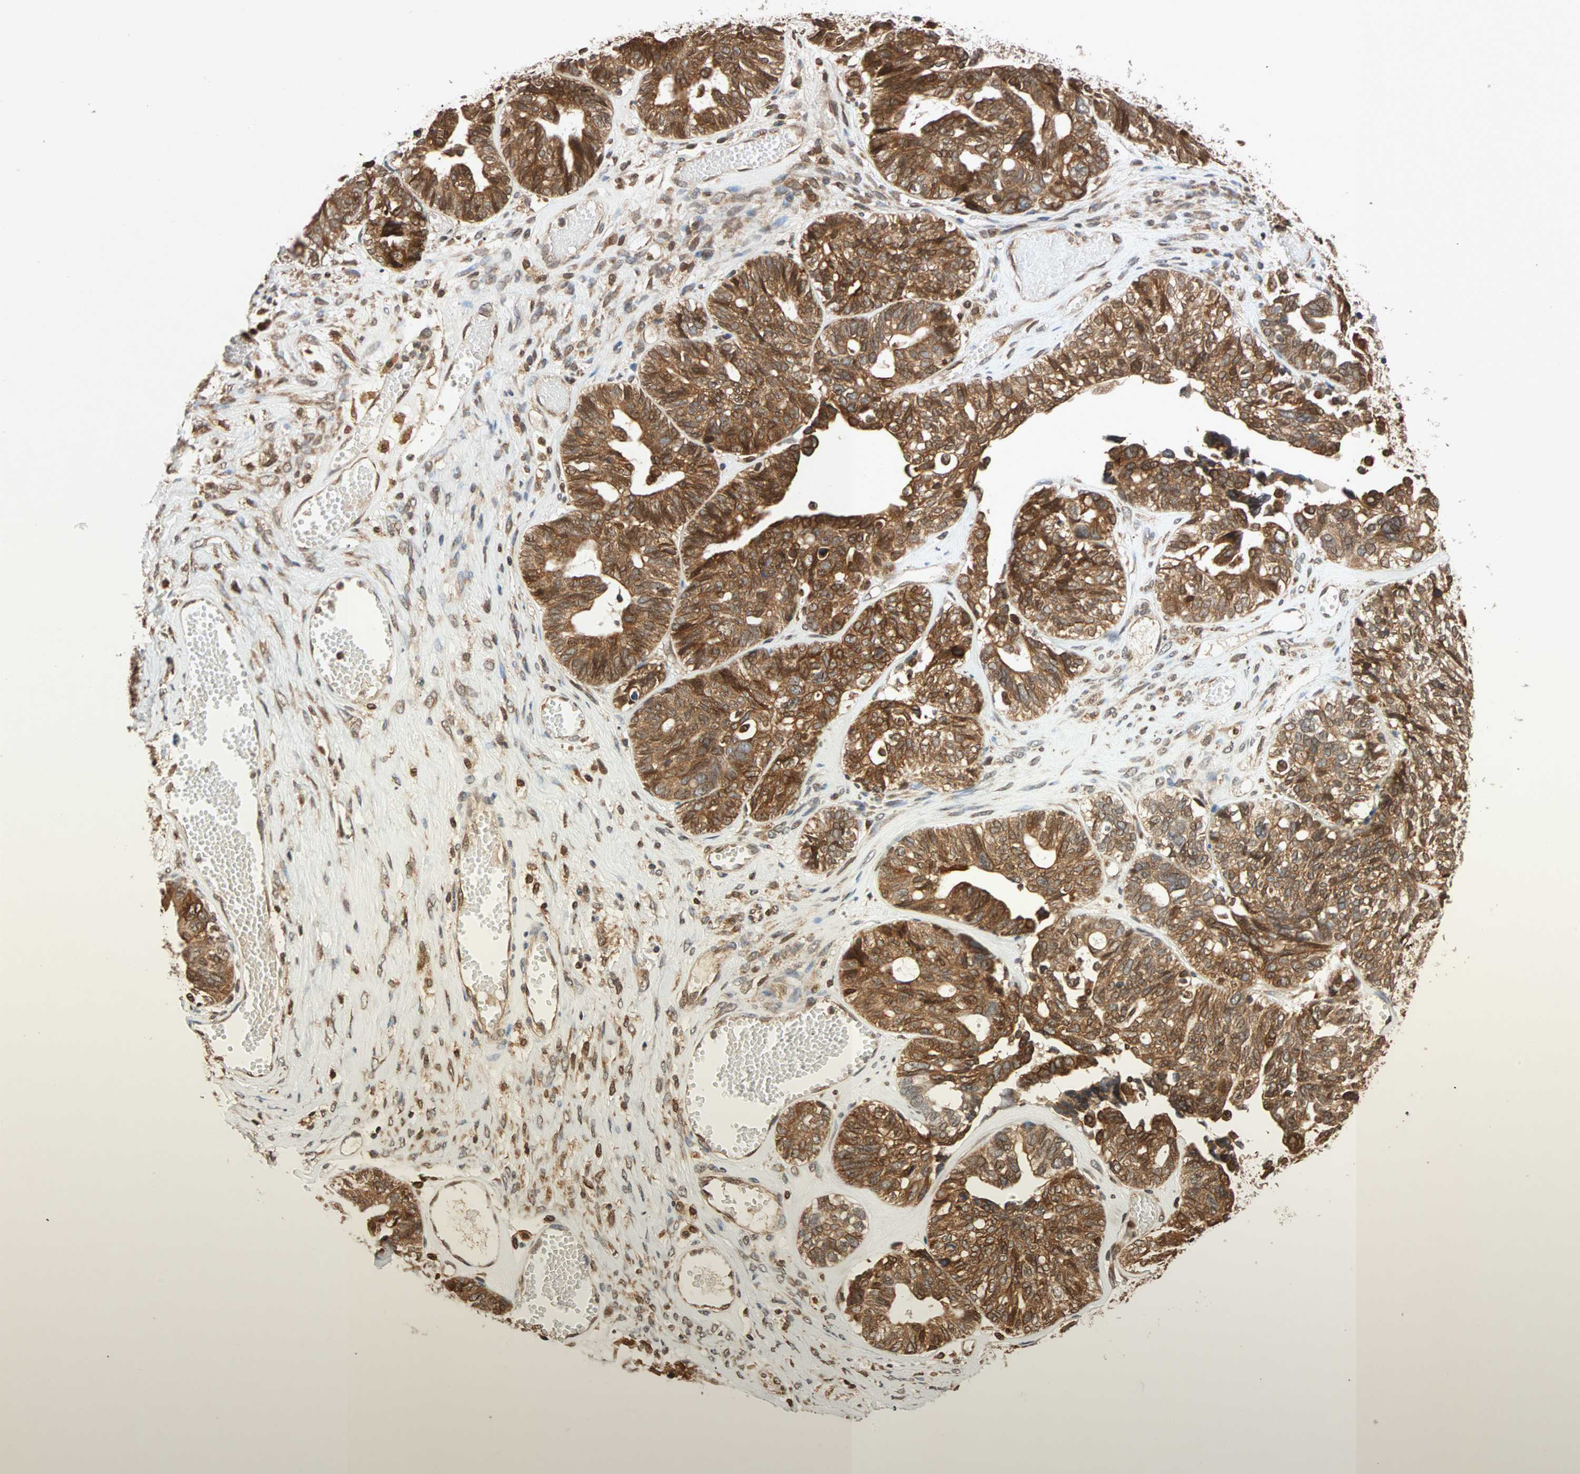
{"staining": {"intensity": "strong", "quantity": ">75%", "location": "cytoplasmic/membranous"}, "tissue": "ovarian cancer", "cell_type": "Tumor cells", "image_type": "cancer", "snomed": [{"axis": "morphology", "description": "Cystadenocarcinoma, serous, NOS"}, {"axis": "topography", "description": "Ovary"}], "caption": "The histopathology image exhibits staining of ovarian cancer, revealing strong cytoplasmic/membranous protein positivity (brown color) within tumor cells. (brown staining indicates protein expression, while blue staining denotes nuclei).", "gene": "AUP1", "patient": {"sex": "female", "age": 79}}